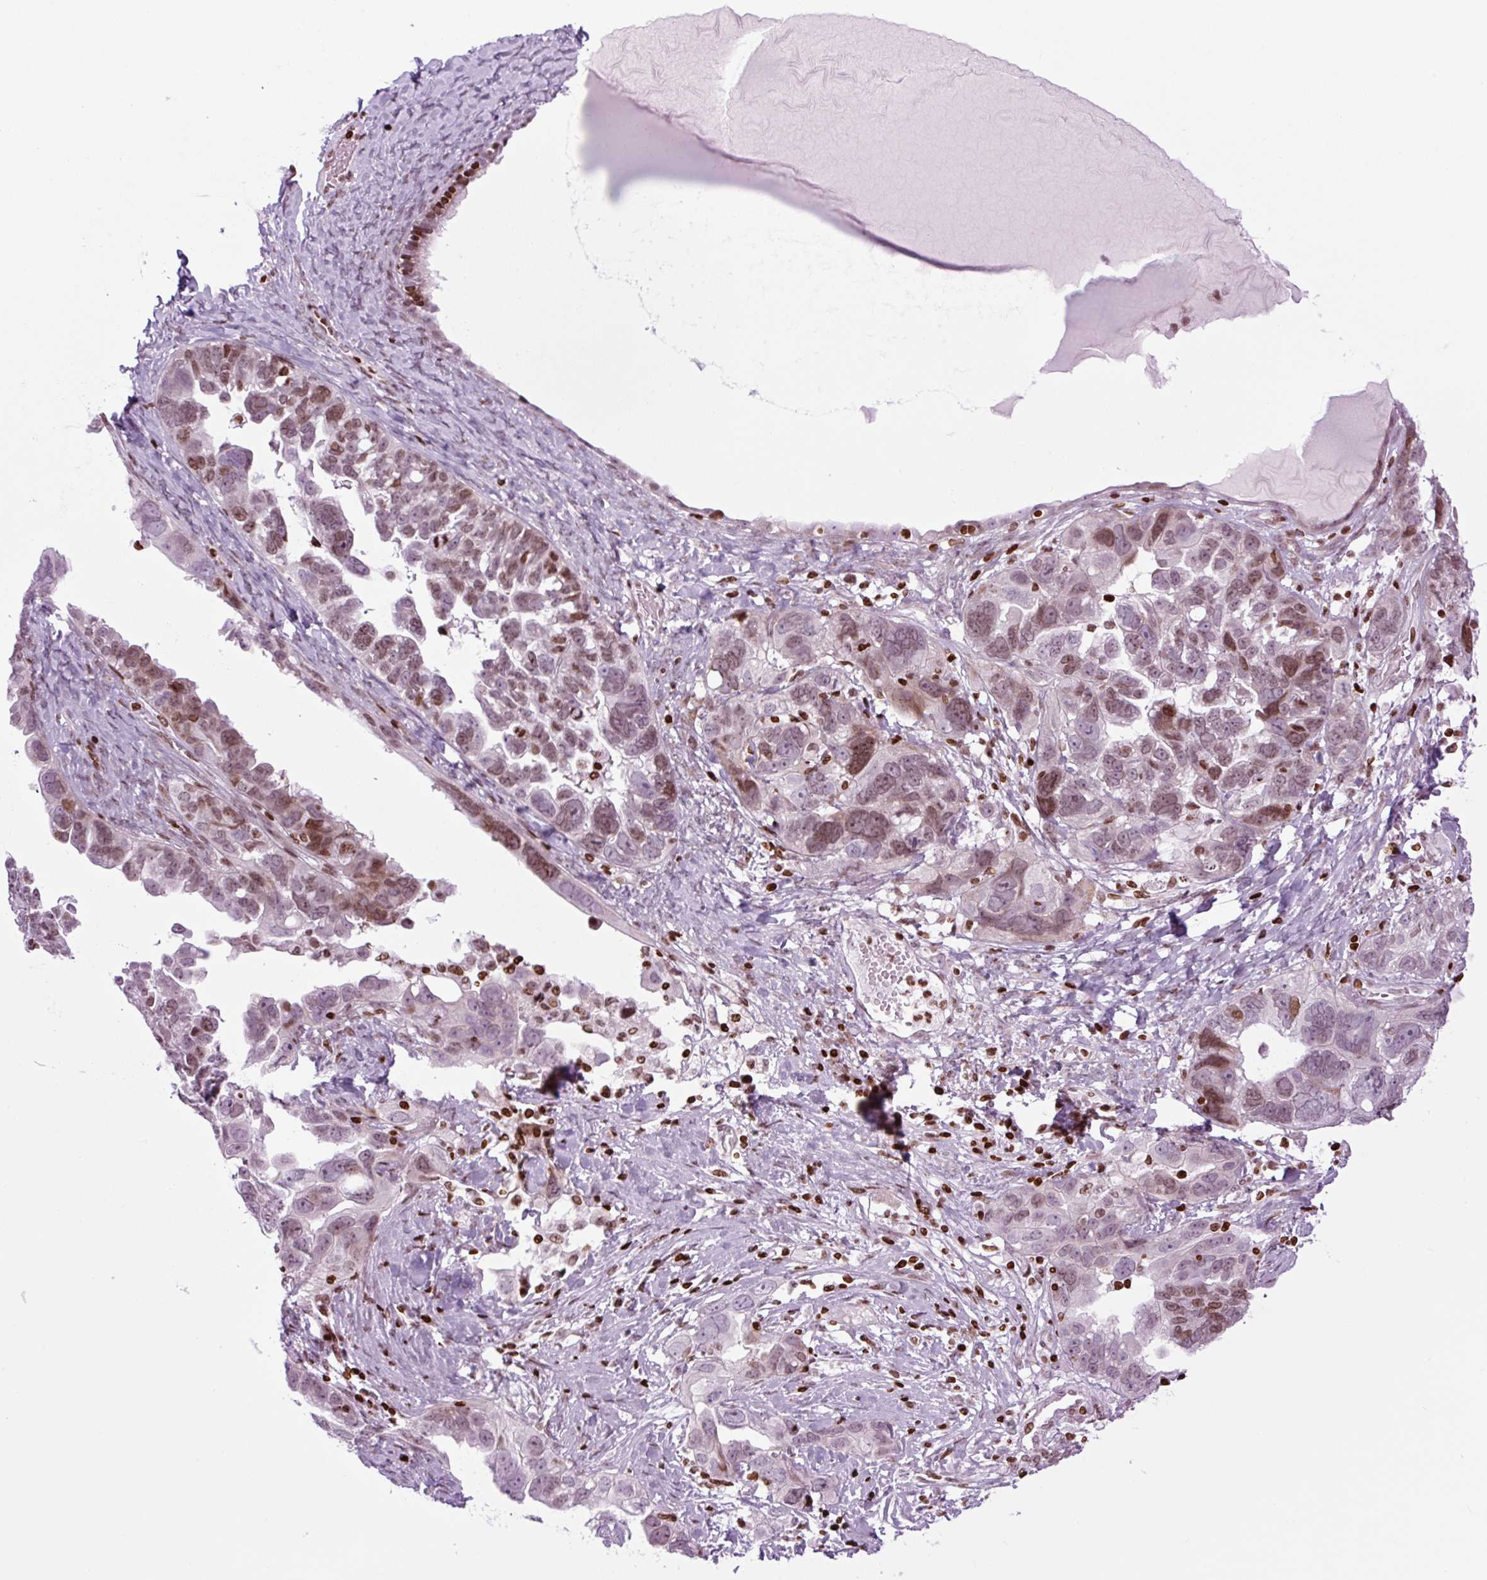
{"staining": {"intensity": "moderate", "quantity": ">75%", "location": "nuclear"}, "tissue": "ovarian cancer", "cell_type": "Tumor cells", "image_type": "cancer", "snomed": [{"axis": "morphology", "description": "Cystadenocarcinoma, serous, NOS"}, {"axis": "topography", "description": "Ovary"}], "caption": "An image of serous cystadenocarcinoma (ovarian) stained for a protein displays moderate nuclear brown staining in tumor cells. (brown staining indicates protein expression, while blue staining denotes nuclei).", "gene": "H1-3", "patient": {"sex": "female", "age": 79}}